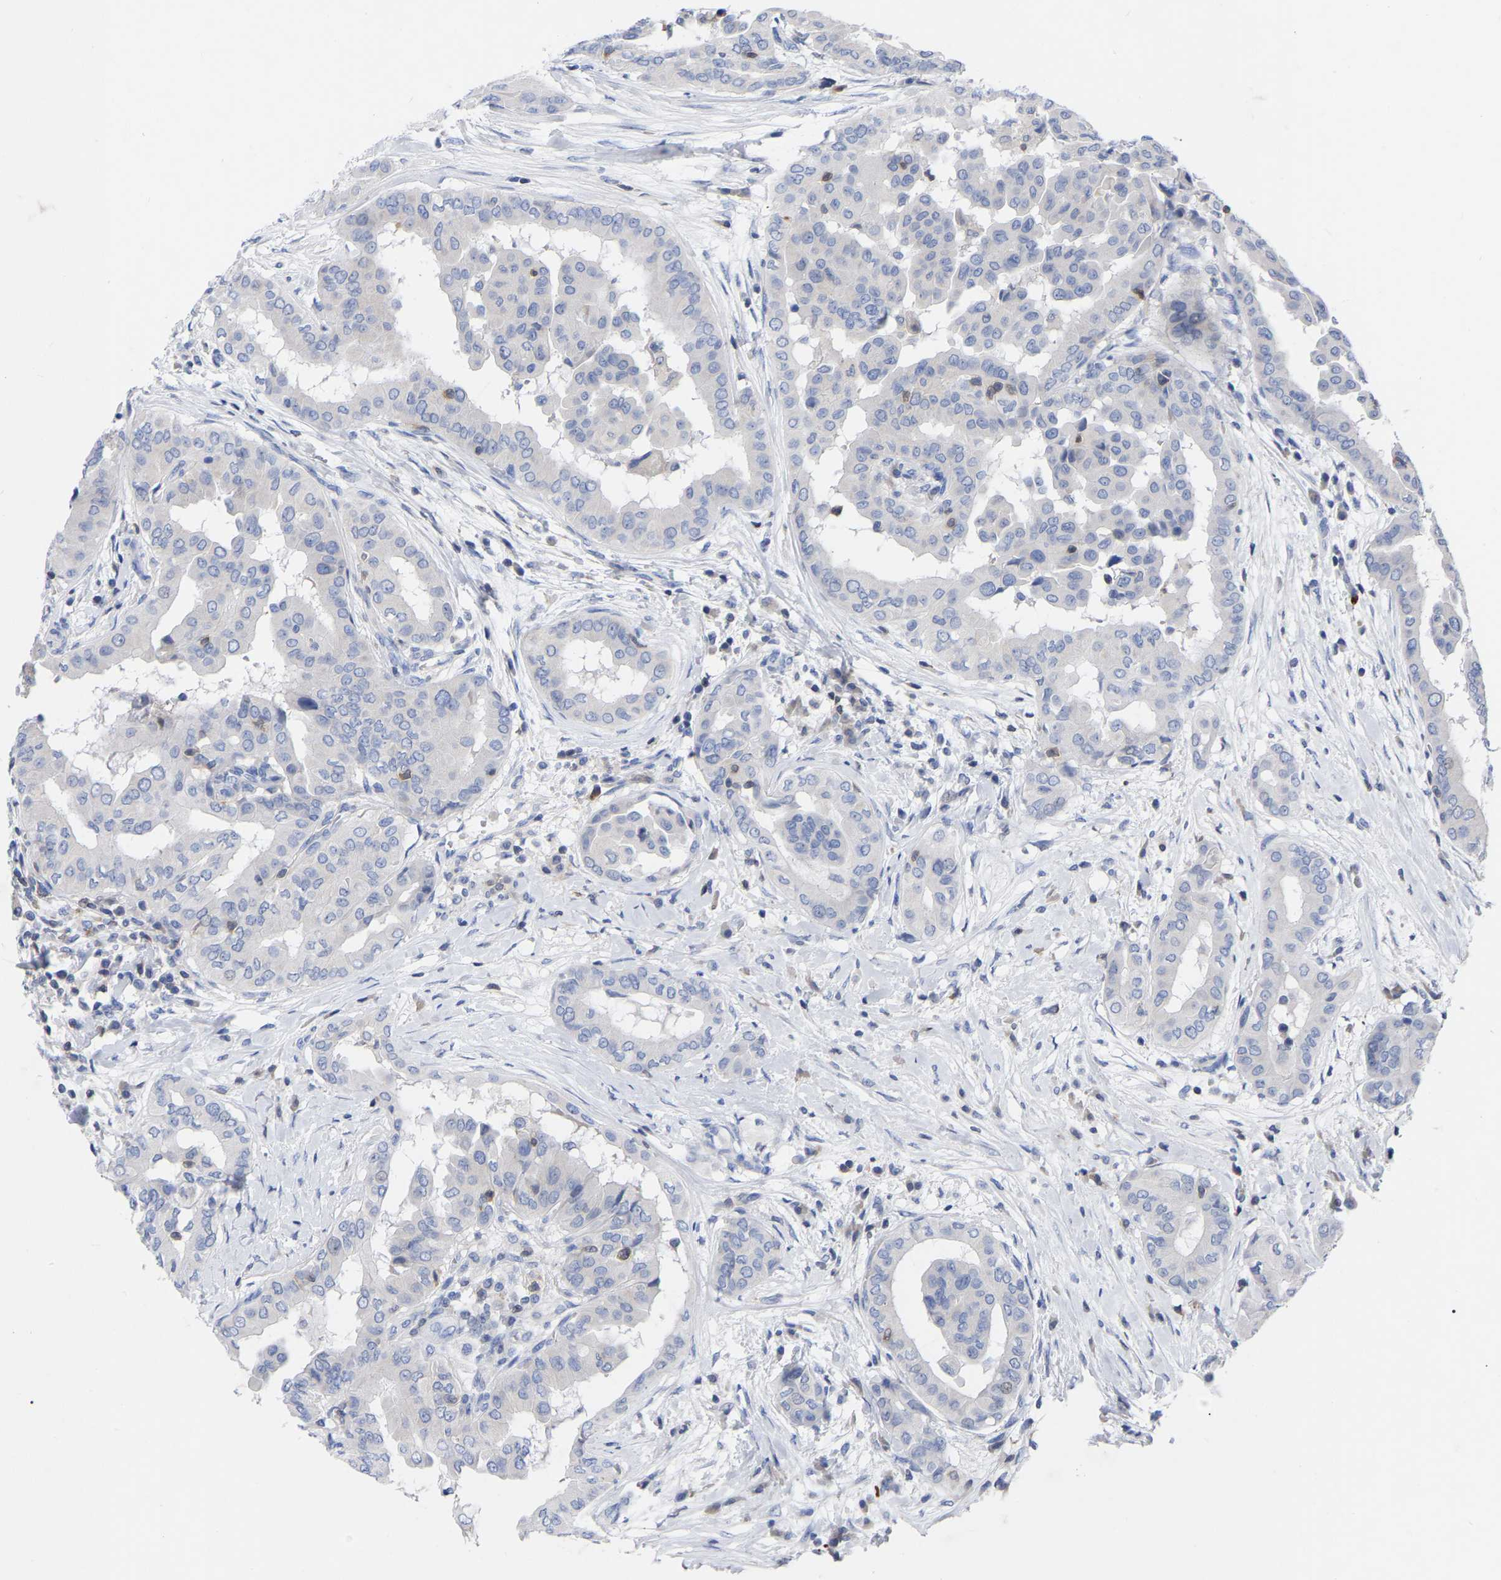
{"staining": {"intensity": "negative", "quantity": "none", "location": "none"}, "tissue": "thyroid cancer", "cell_type": "Tumor cells", "image_type": "cancer", "snomed": [{"axis": "morphology", "description": "Papillary adenocarcinoma, NOS"}, {"axis": "topography", "description": "Thyroid gland"}], "caption": "Immunohistochemistry (IHC) photomicrograph of human thyroid cancer (papillary adenocarcinoma) stained for a protein (brown), which exhibits no positivity in tumor cells.", "gene": "PTPN7", "patient": {"sex": "male", "age": 33}}